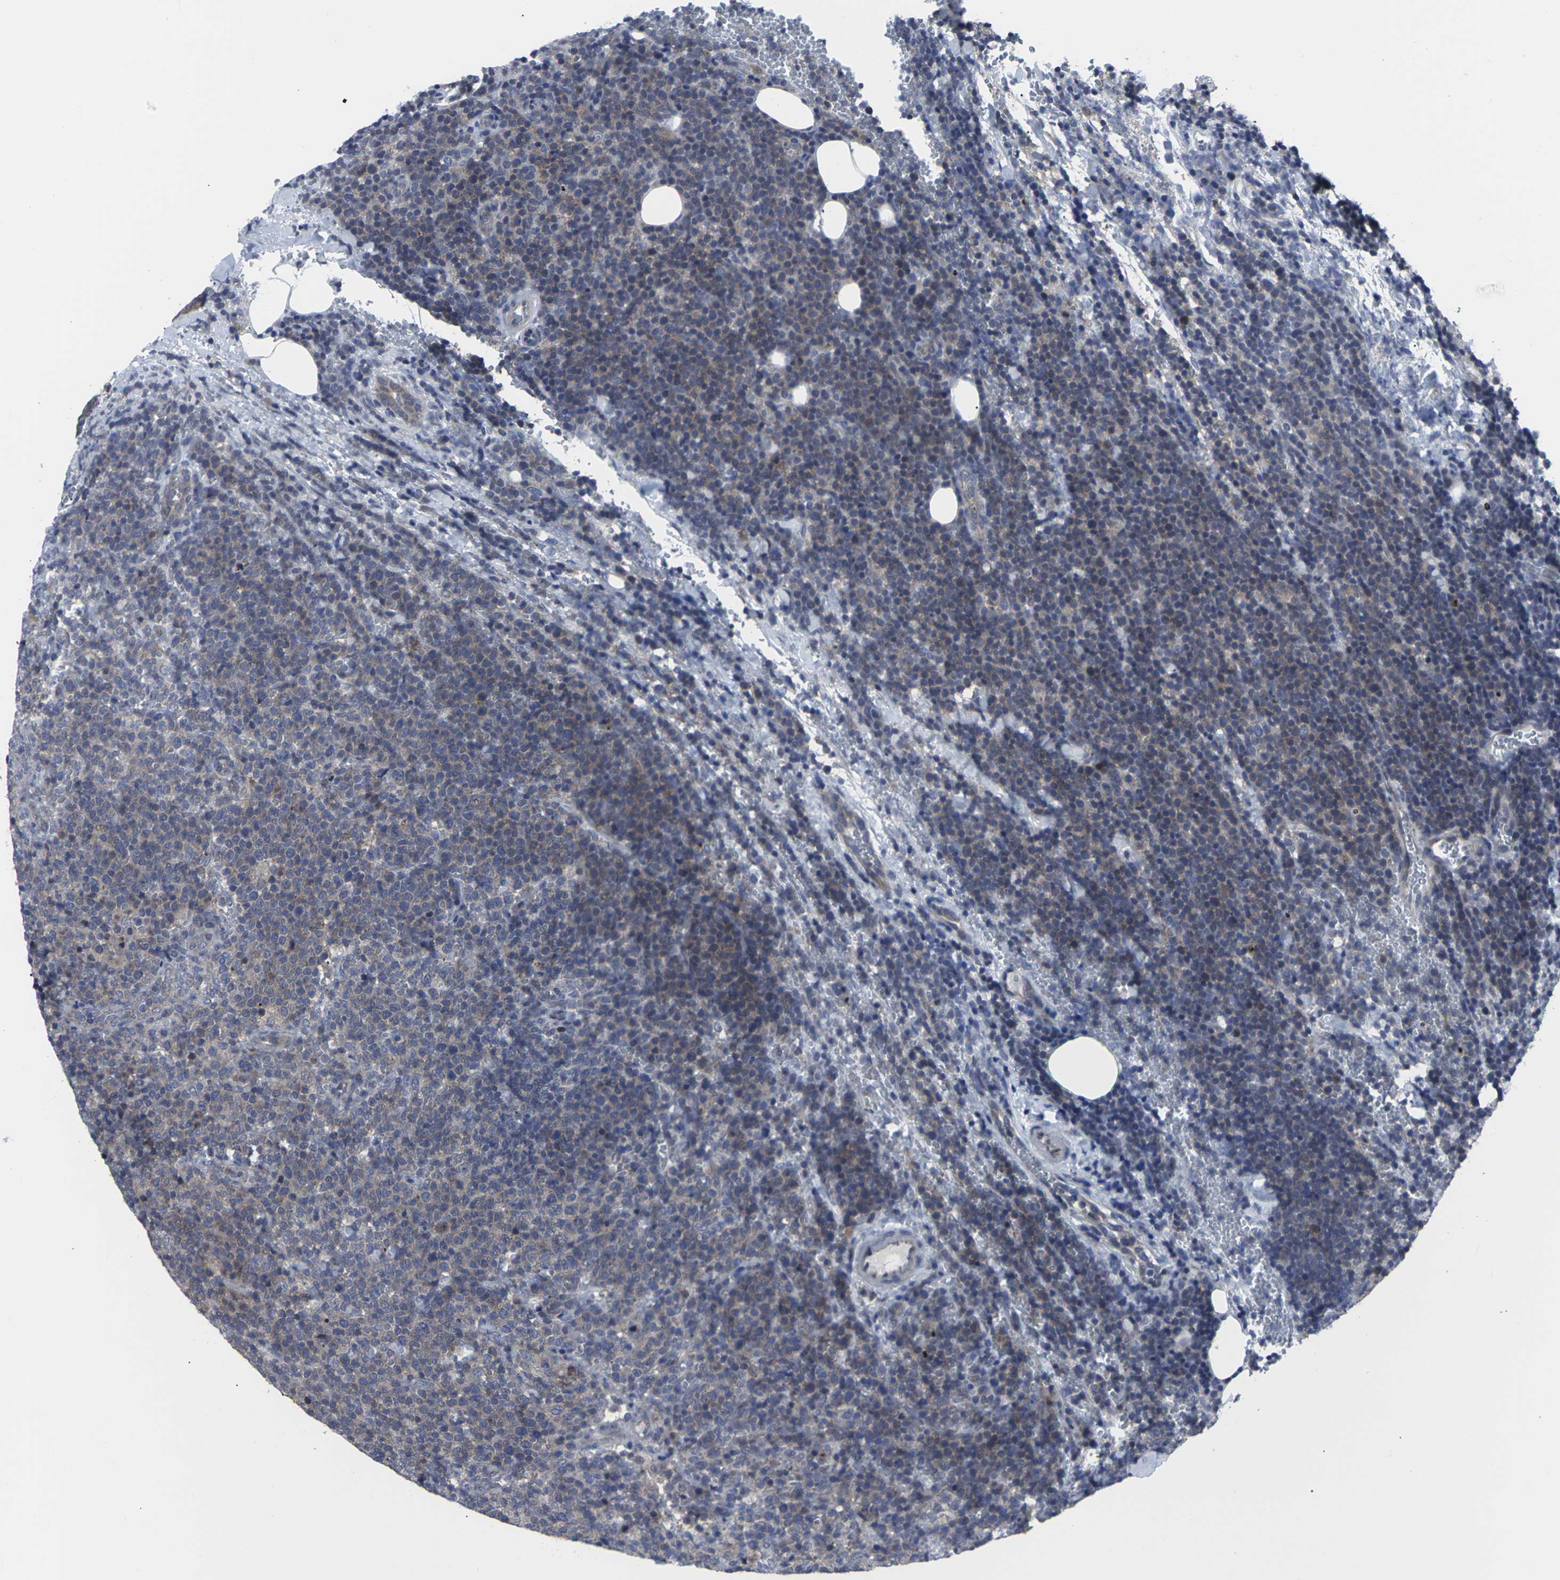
{"staining": {"intensity": "weak", "quantity": ">75%", "location": "cytoplasmic/membranous"}, "tissue": "lymphoma", "cell_type": "Tumor cells", "image_type": "cancer", "snomed": [{"axis": "morphology", "description": "Malignant lymphoma, non-Hodgkin's type, High grade"}, {"axis": "topography", "description": "Lymph node"}], "caption": "Immunohistochemistry (IHC) of human malignant lymphoma, non-Hodgkin's type (high-grade) demonstrates low levels of weak cytoplasmic/membranous staining in about >75% of tumor cells.", "gene": "HPRT1", "patient": {"sex": "male", "age": 61}}